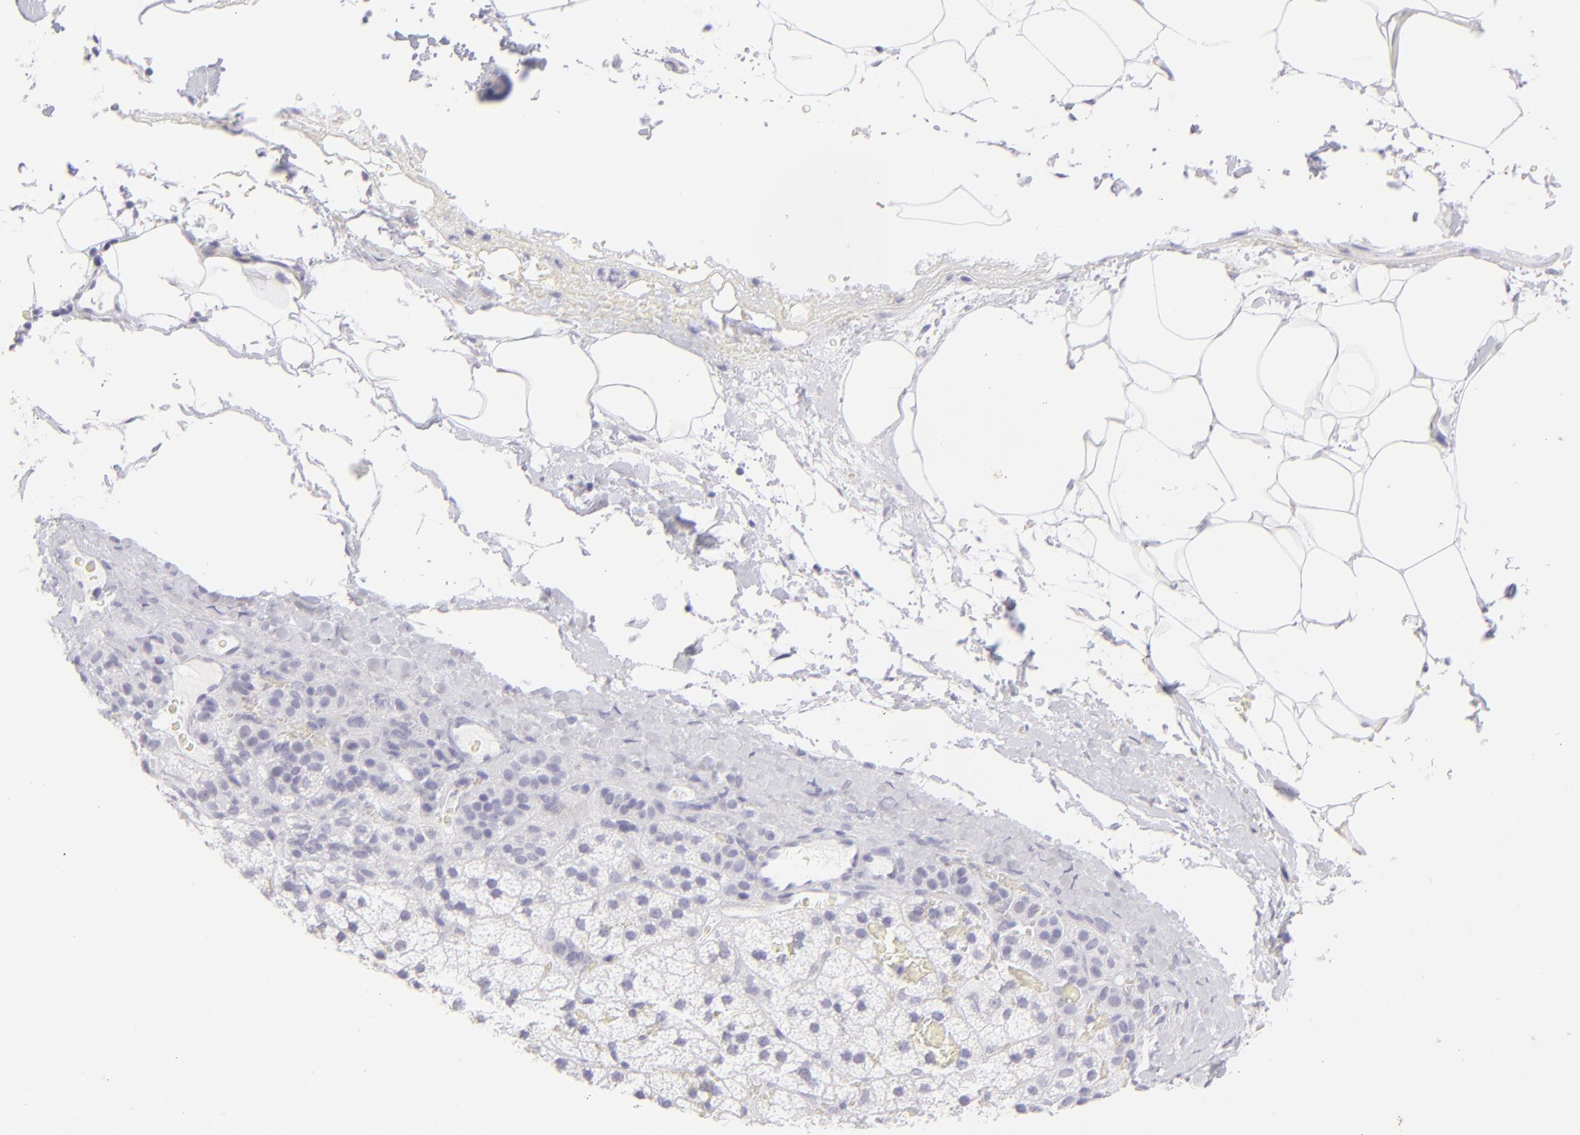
{"staining": {"intensity": "negative", "quantity": "none", "location": "none"}, "tissue": "adrenal gland", "cell_type": "Glandular cells", "image_type": "normal", "snomed": [{"axis": "morphology", "description": "Normal tissue, NOS"}, {"axis": "topography", "description": "Adrenal gland"}], "caption": "Immunohistochemistry photomicrograph of unremarkable adrenal gland: human adrenal gland stained with DAB shows no significant protein expression in glandular cells. The staining was performed using DAB to visualize the protein expression in brown, while the nuclei were stained in blue with hematoxylin (Magnification: 20x).", "gene": "FCER2", "patient": {"sex": "male", "age": 35}}